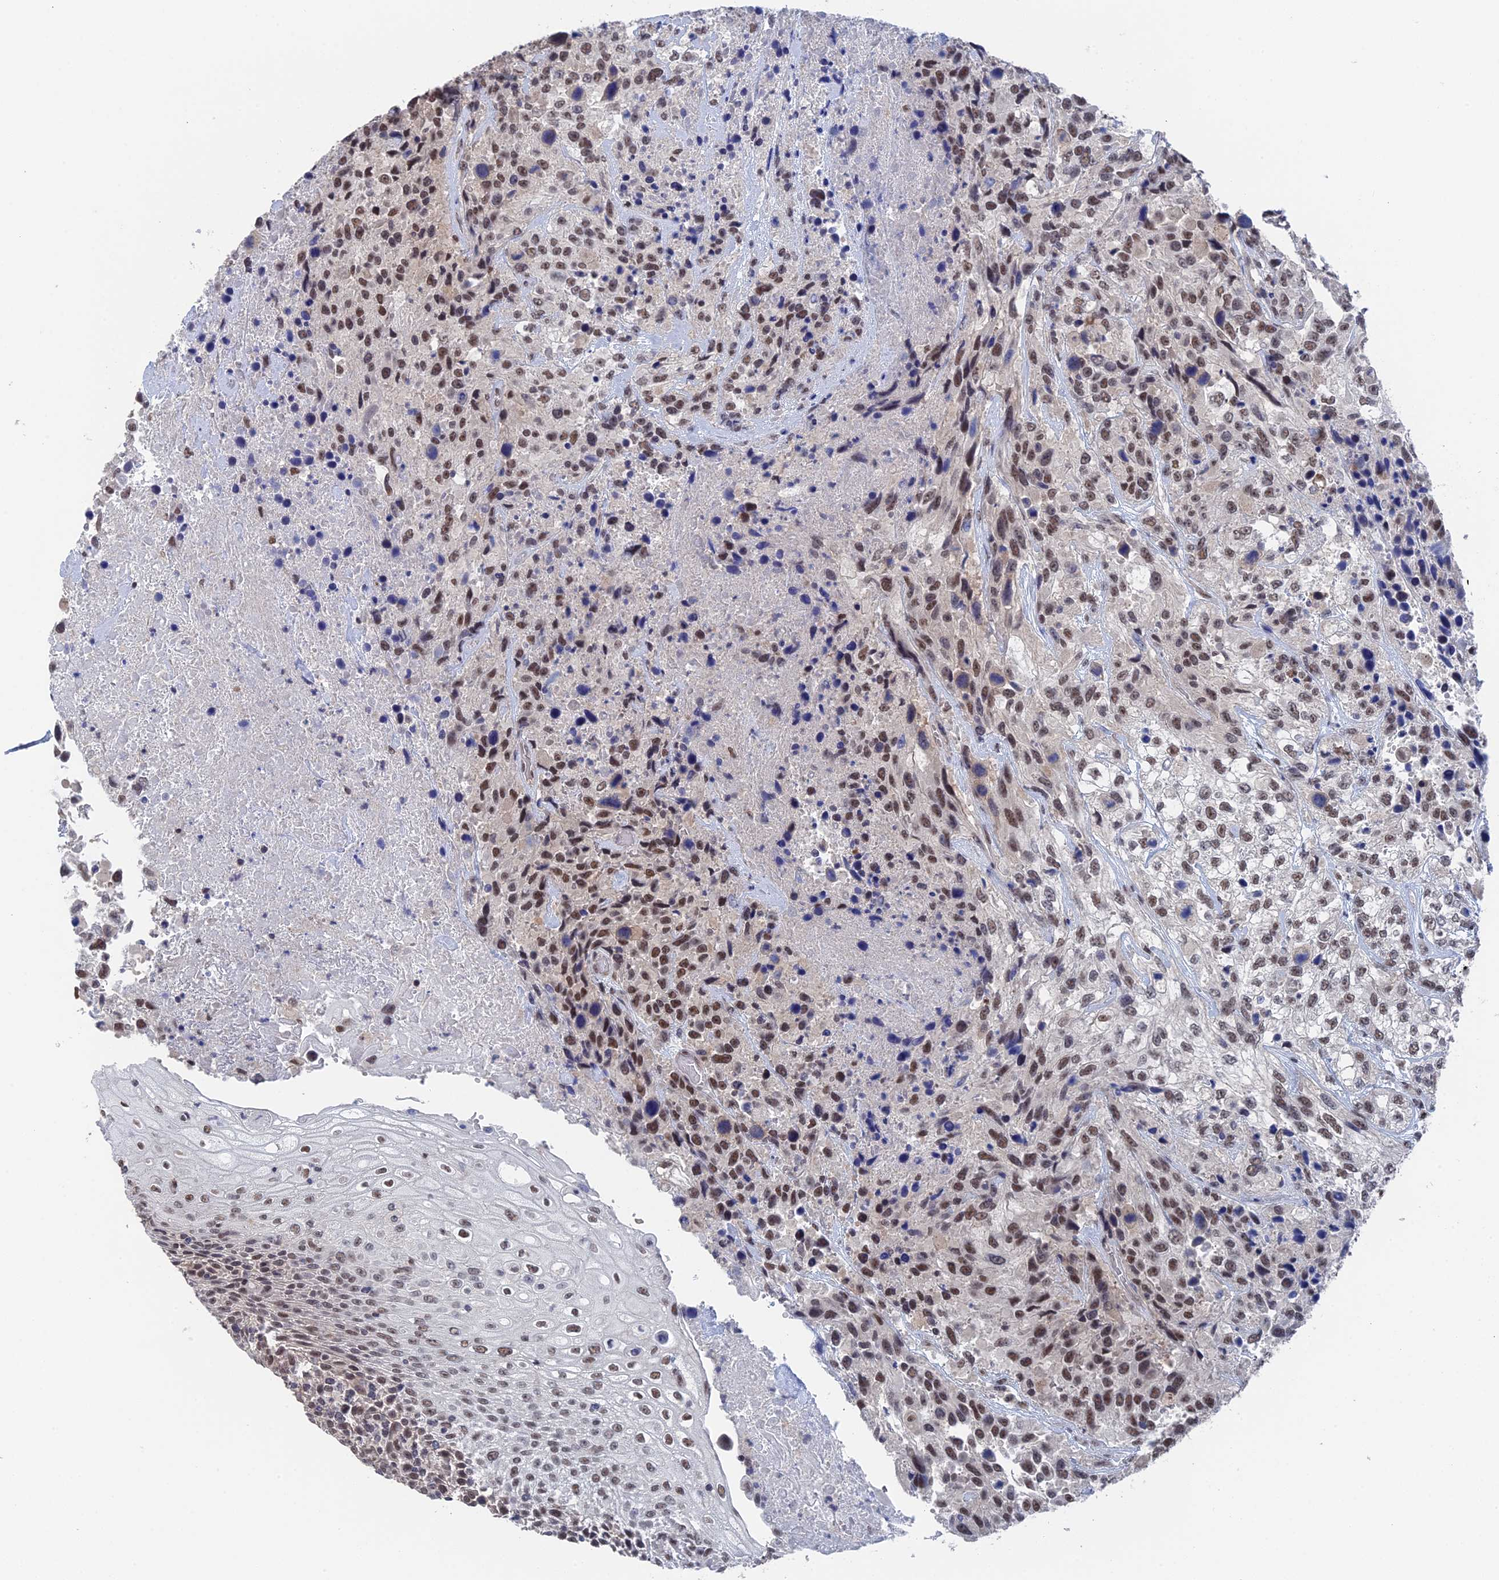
{"staining": {"intensity": "moderate", "quantity": ">75%", "location": "nuclear"}, "tissue": "urothelial cancer", "cell_type": "Tumor cells", "image_type": "cancer", "snomed": [{"axis": "morphology", "description": "Urothelial carcinoma, High grade"}, {"axis": "topography", "description": "Urinary bladder"}], "caption": "A medium amount of moderate nuclear expression is appreciated in approximately >75% of tumor cells in urothelial cancer tissue.", "gene": "TSSC4", "patient": {"sex": "female", "age": 70}}